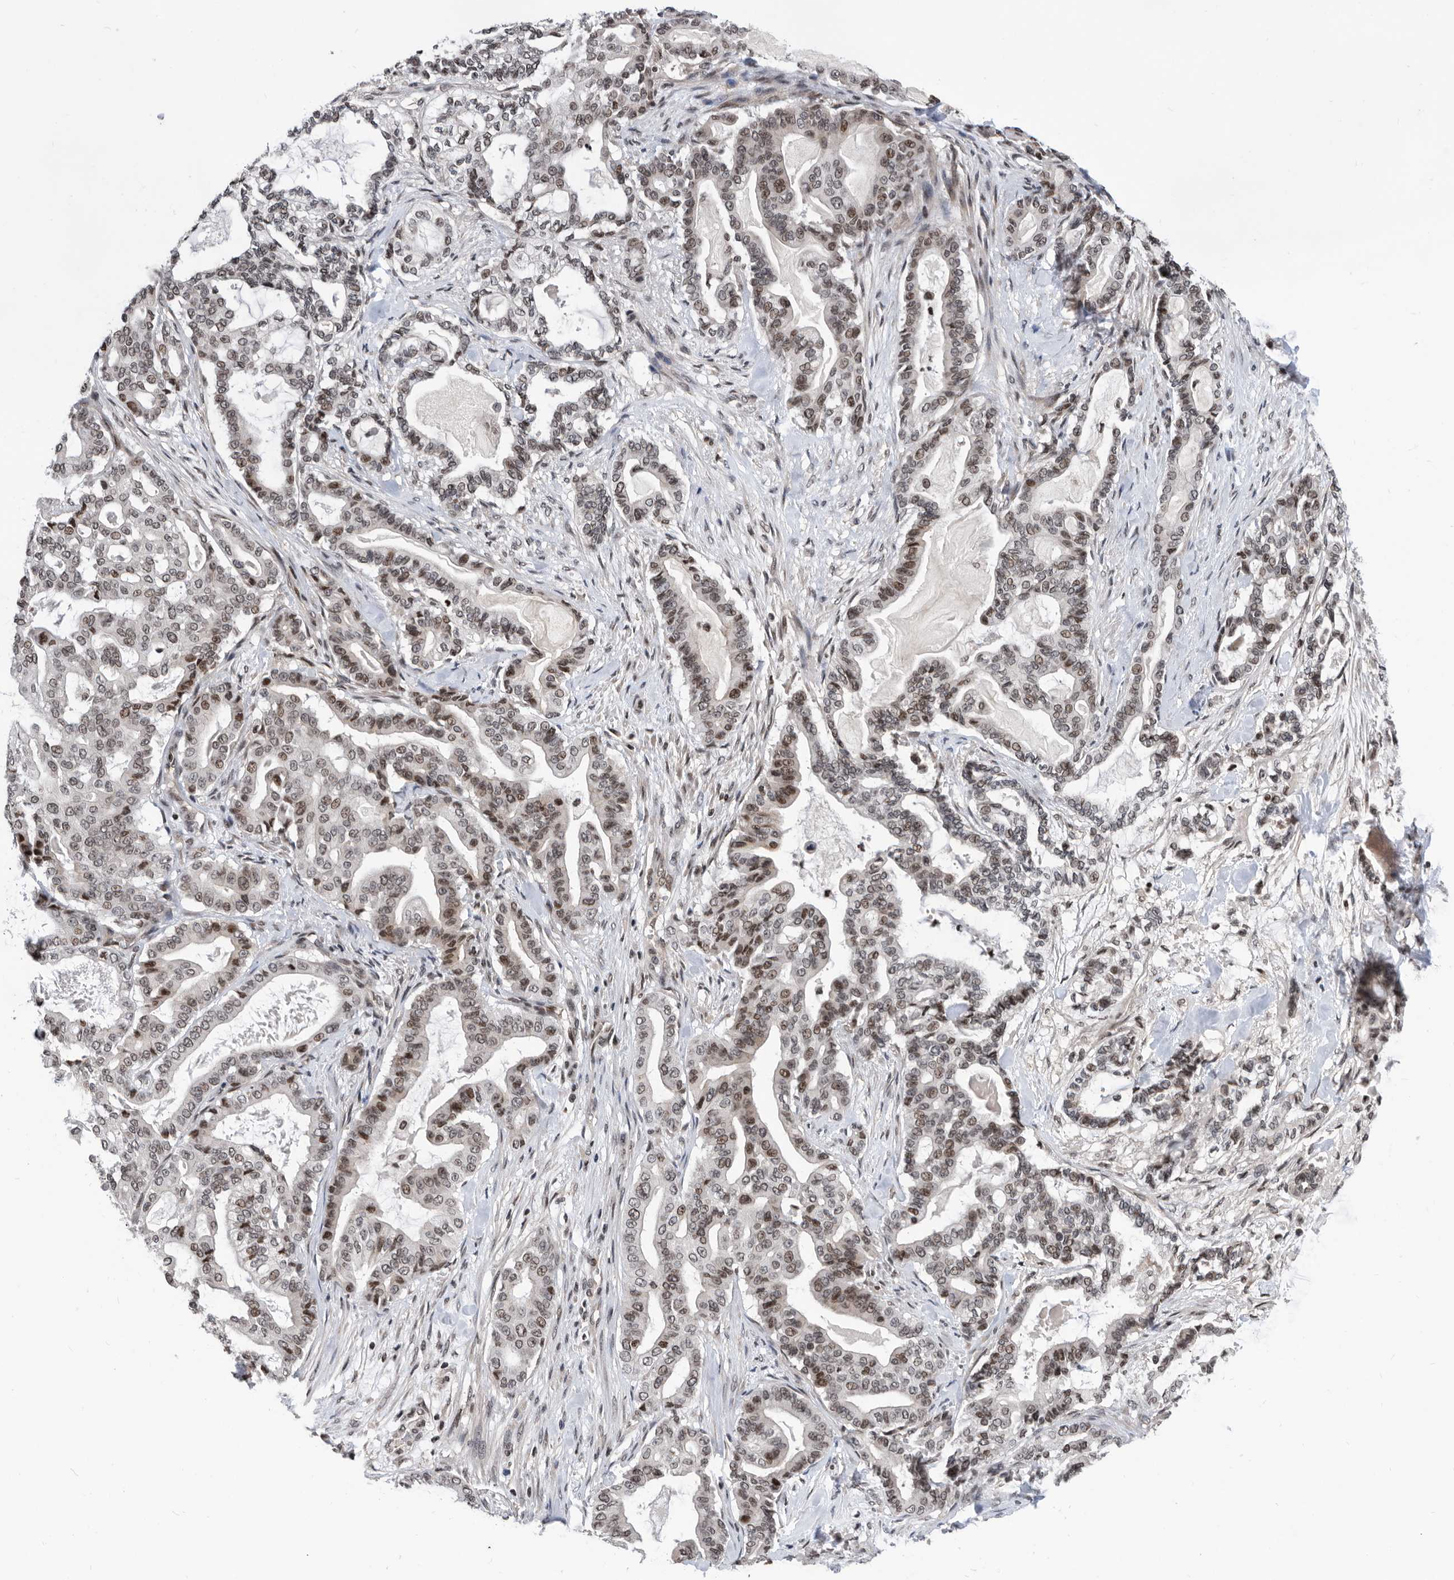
{"staining": {"intensity": "moderate", "quantity": "25%-75%", "location": "nuclear"}, "tissue": "pancreatic cancer", "cell_type": "Tumor cells", "image_type": "cancer", "snomed": [{"axis": "morphology", "description": "Adenocarcinoma, NOS"}, {"axis": "topography", "description": "Pancreas"}], "caption": "Immunohistochemistry (IHC) micrograph of neoplastic tissue: human pancreatic cancer (adenocarcinoma) stained using IHC reveals medium levels of moderate protein expression localized specifically in the nuclear of tumor cells, appearing as a nuclear brown color.", "gene": "SNRNP48", "patient": {"sex": "male", "age": 63}}